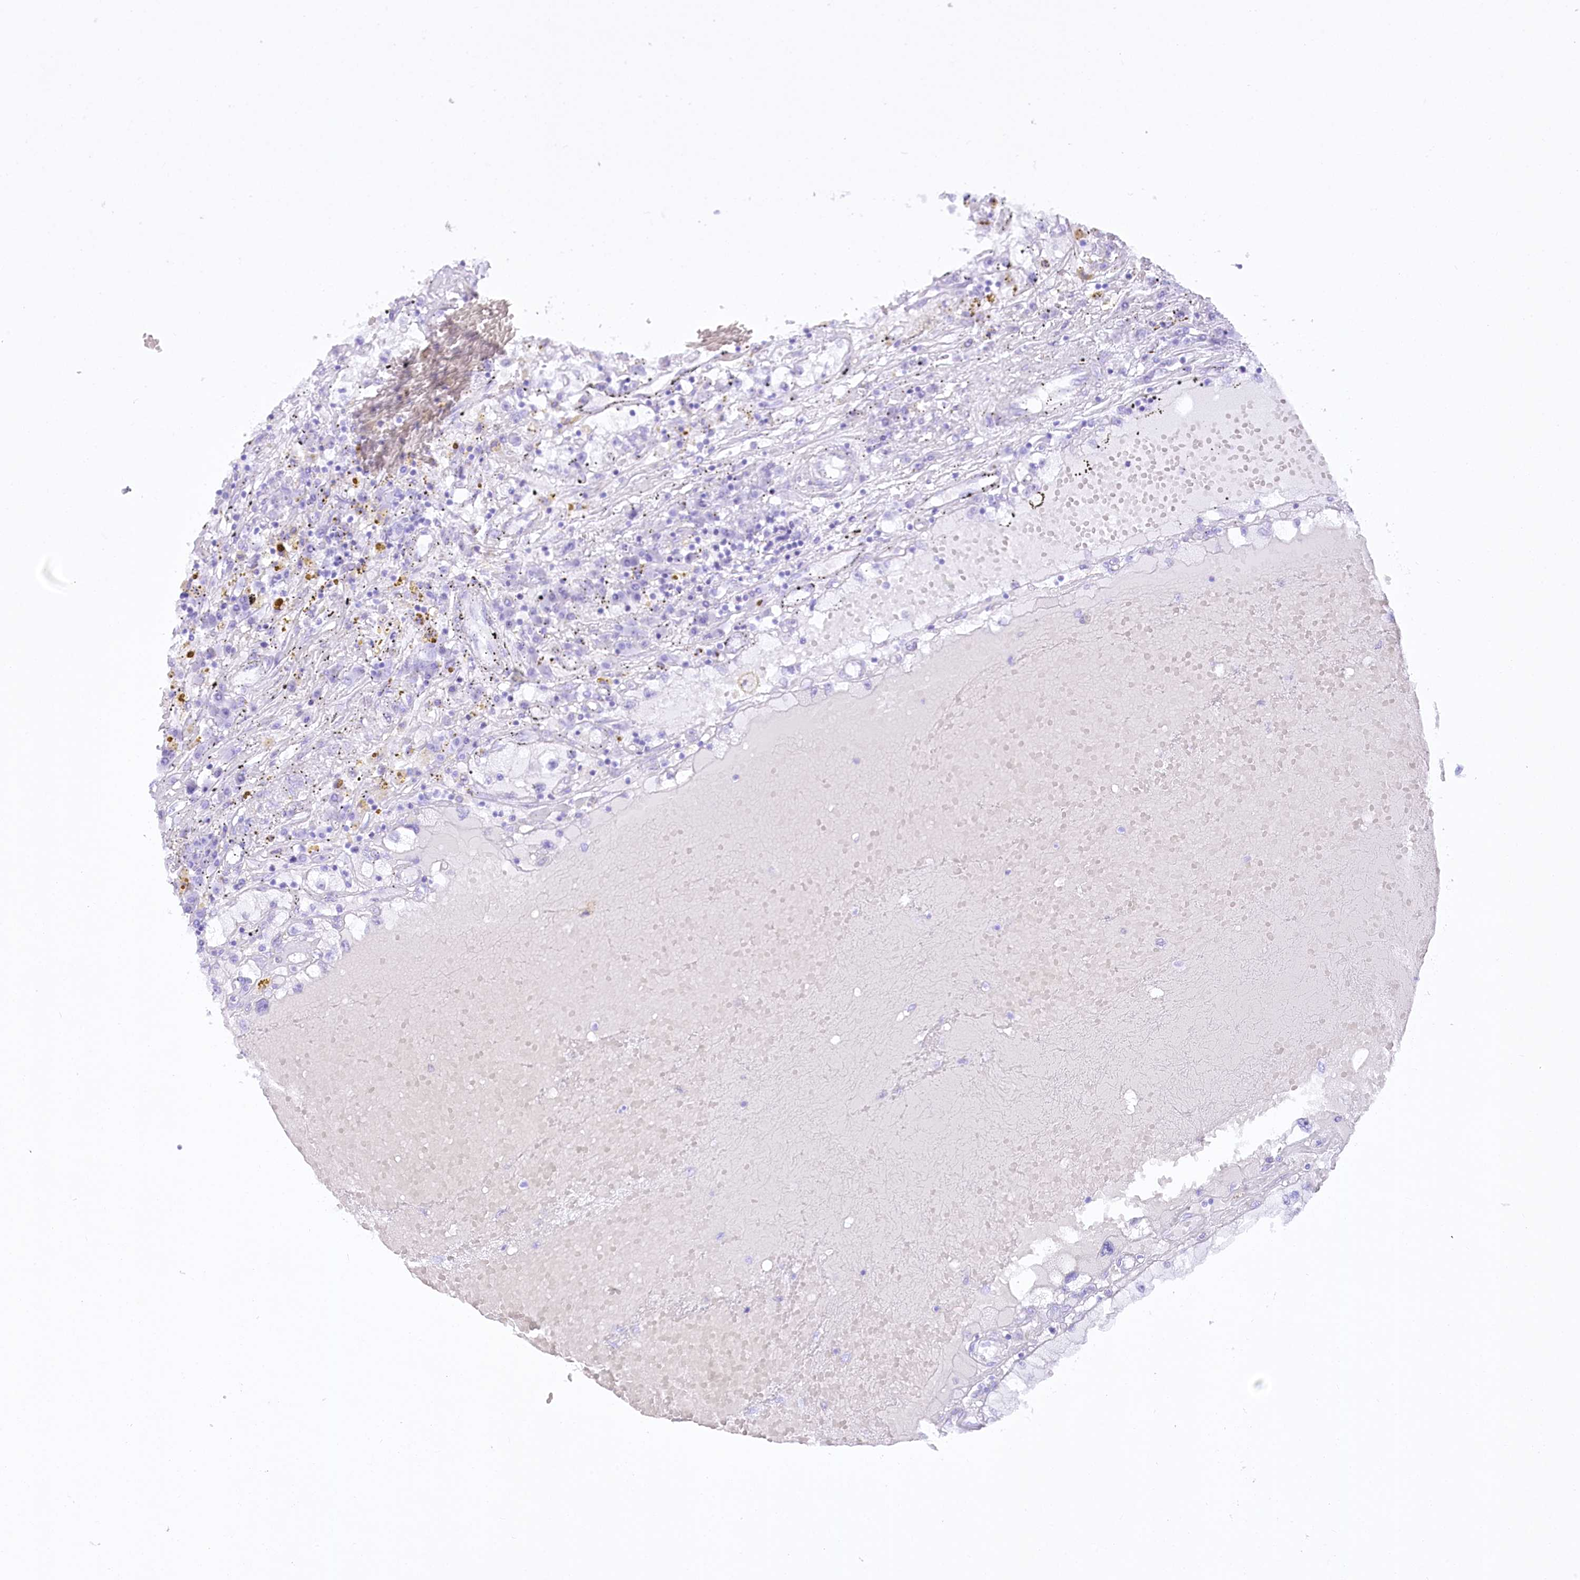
{"staining": {"intensity": "negative", "quantity": "none", "location": "none"}, "tissue": "renal cancer", "cell_type": "Tumor cells", "image_type": "cancer", "snomed": [{"axis": "morphology", "description": "Adenocarcinoma, NOS"}, {"axis": "topography", "description": "Kidney"}], "caption": "Renal adenocarcinoma was stained to show a protein in brown. There is no significant expression in tumor cells.", "gene": "PBLD", "patient": {"sex": "male", "age": 56}}